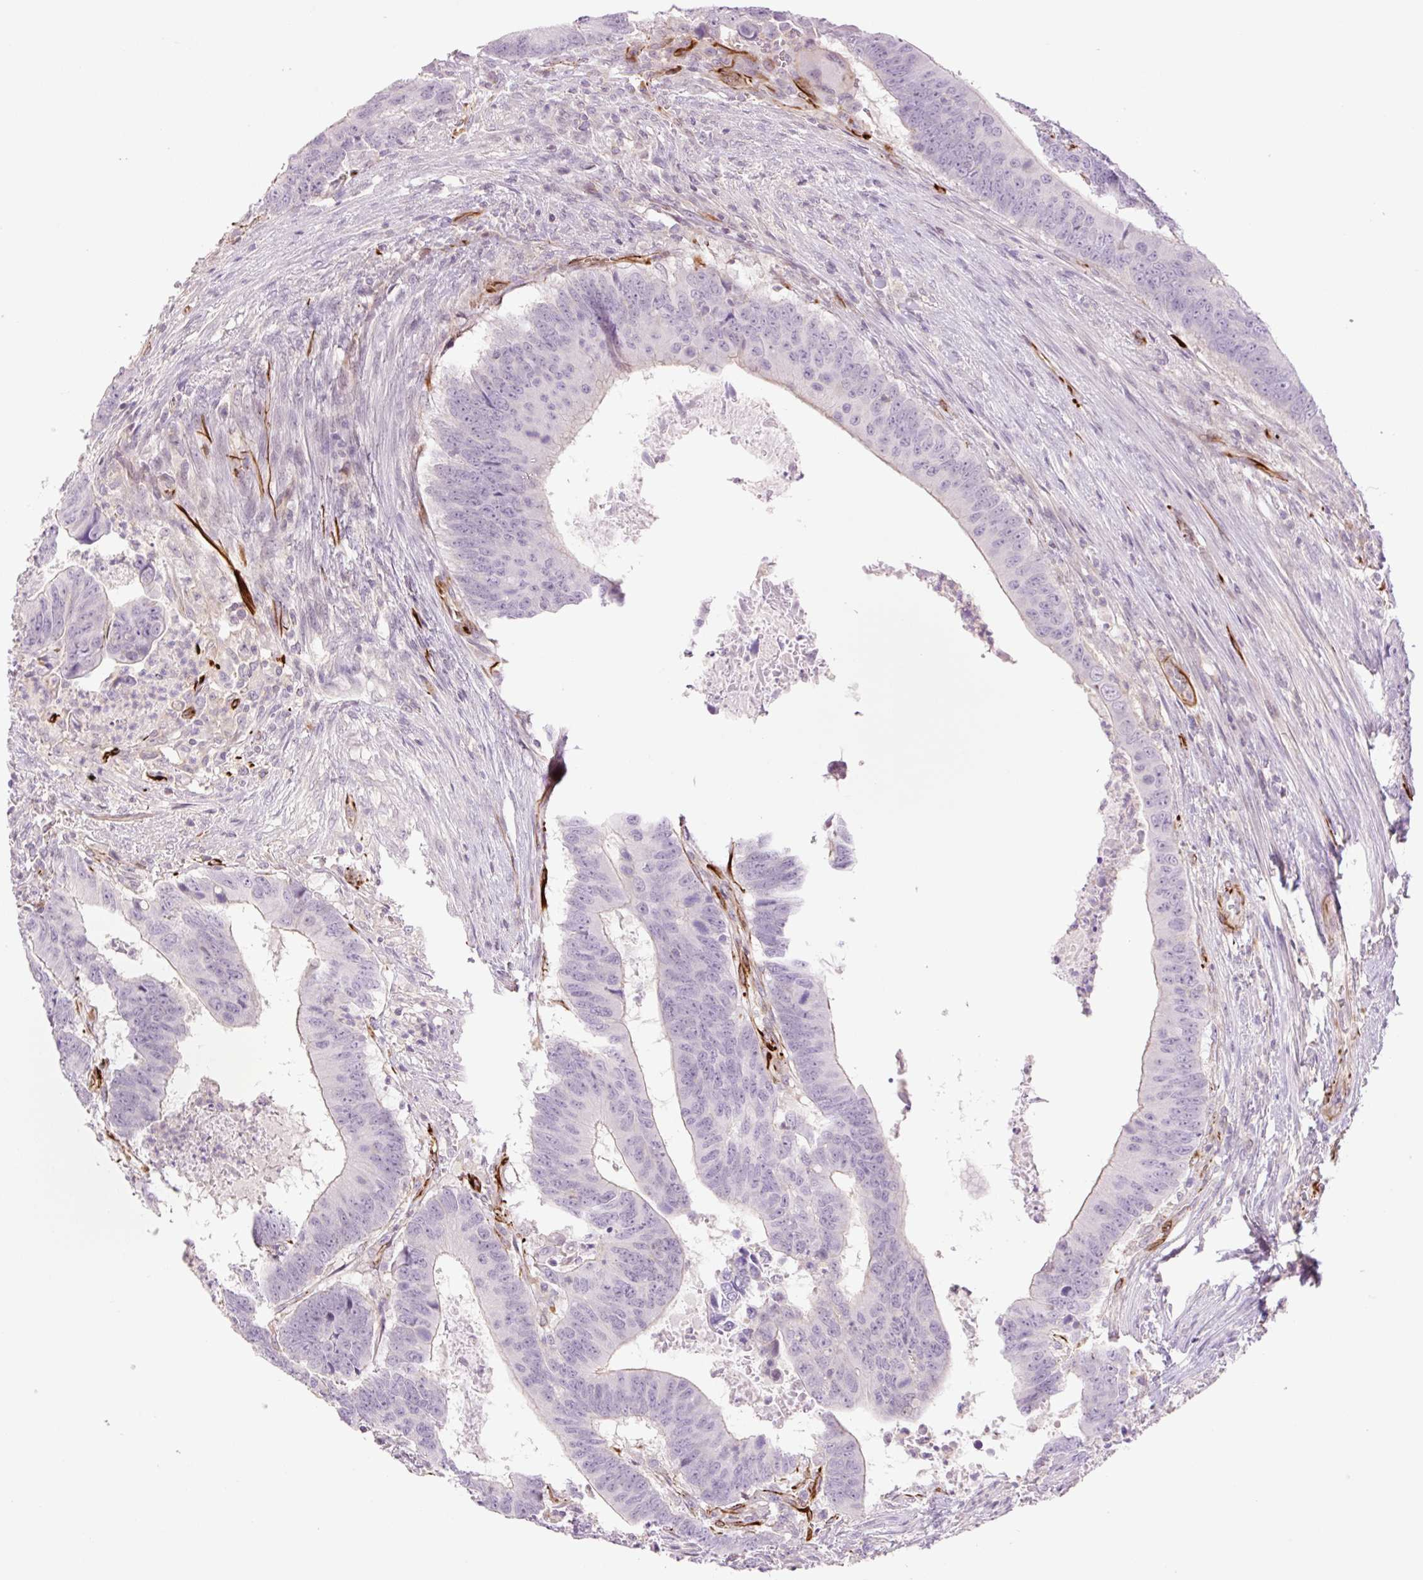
{"staining": {"intensity": "weak", "quantity": "<25%", "location": "cytoplasmic/membranous"}, "tissue": "colorectal cancer", "cell_type": "Tumor cells", "image_type": "cancer", "snomed": [{"axis": "morphology", "description": "Adenocarcinoma, NOS"}, {"axis": "topography", "description": "Colon"}], "caption": "DAB (3,3'-diaminobenzidine) immunohistochemical staining of human colorectal cancer (adenocarcinoma) displays no significant staining in tumor cells.", "gene": "ZFYVE21", "patient": {"sex": "male", "age": 62}}